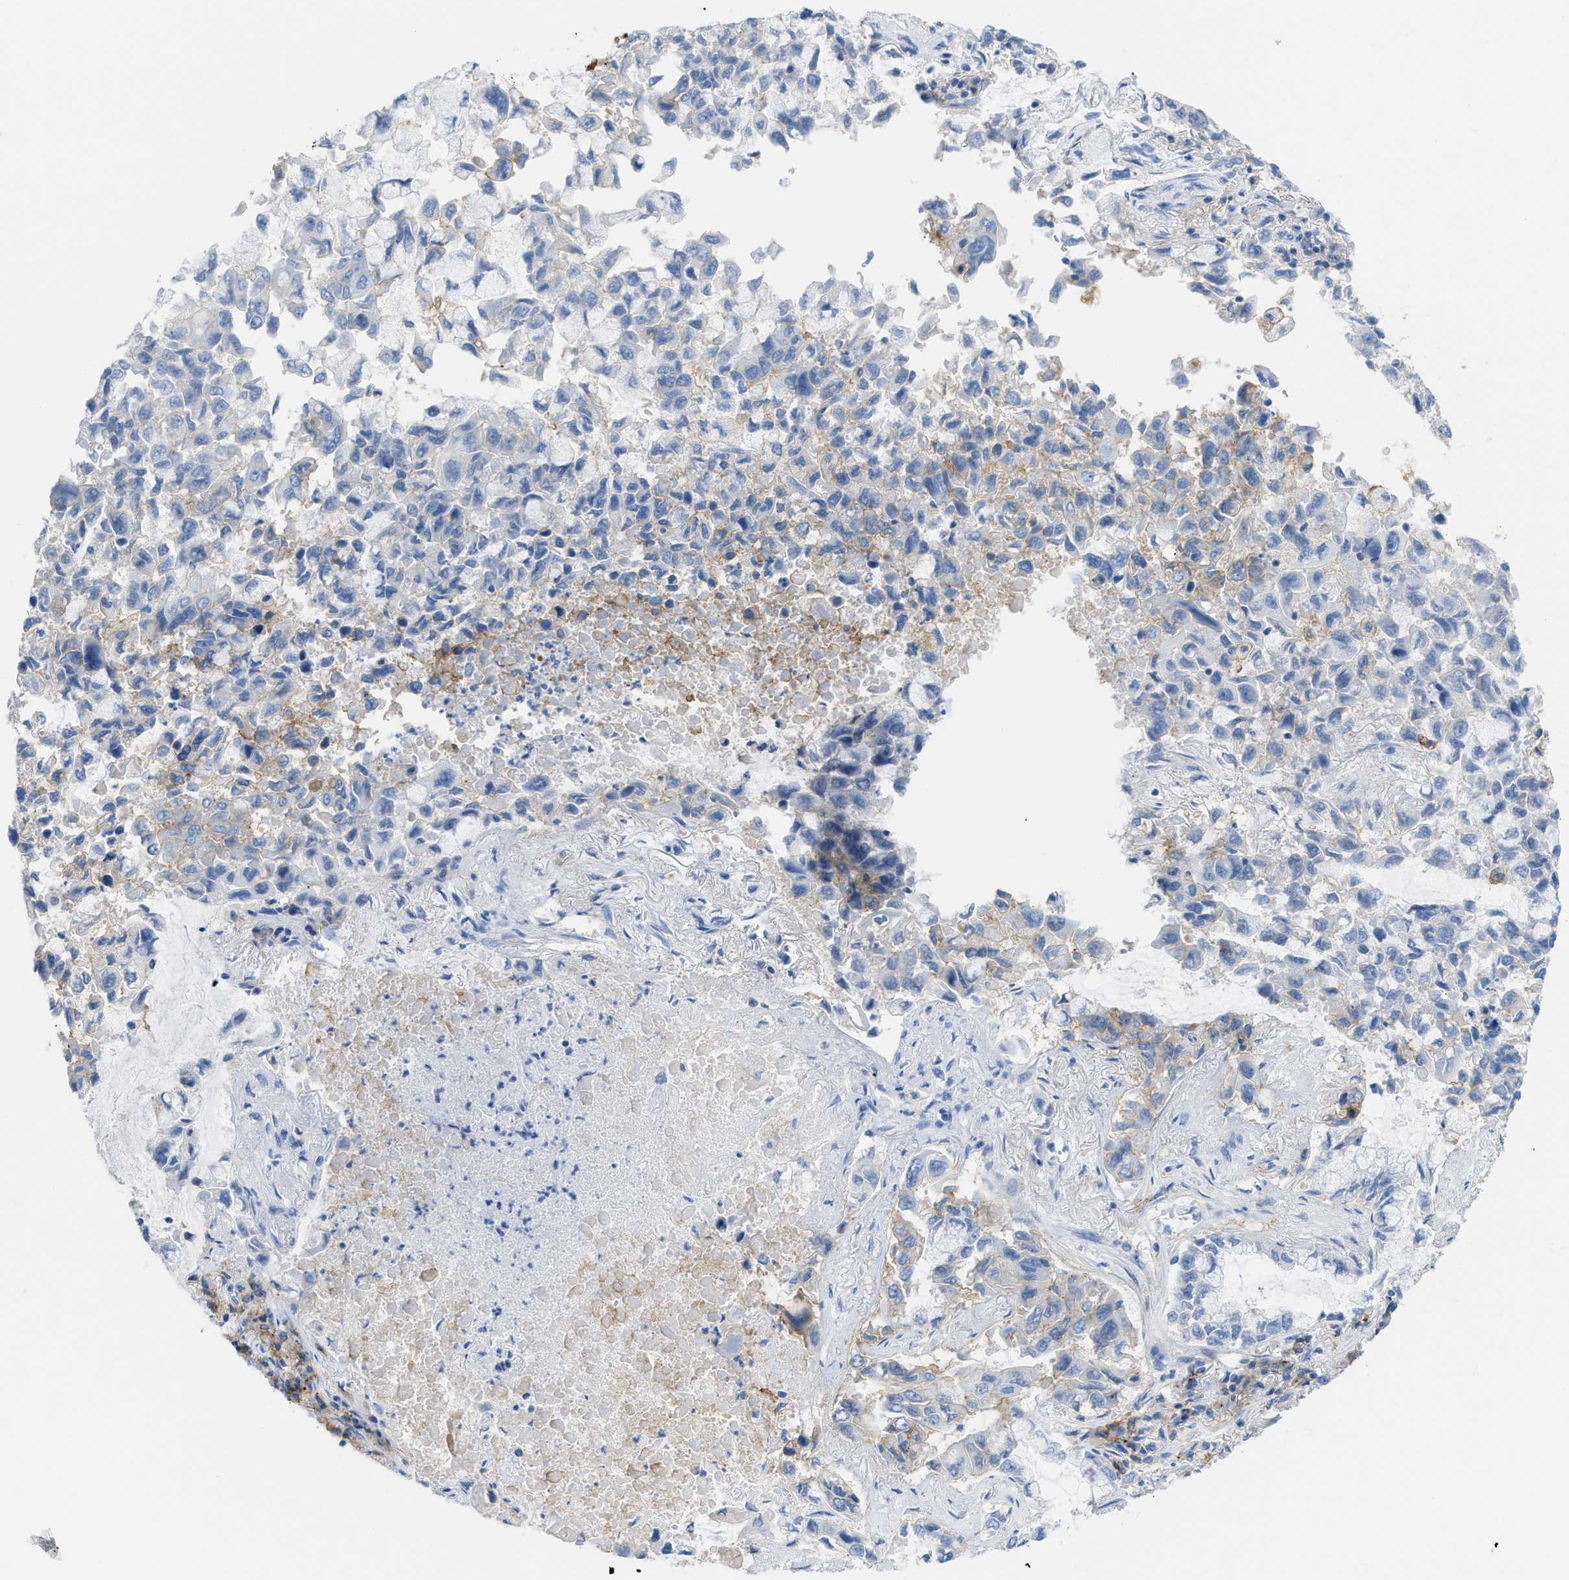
{"staining": {"intensity": "negative", "quantity": "none", "location": "none"}, "tissue": "lung cancer", "cell_type": "Tumor cells", "image_type": "cancer", "snomed": [{"axis": "morphology", "description": "Adenocarcinoma, NOS"}, {"axis": "topography", "description": "Lung"}], "caption": "Lung adenocarcinoma was stained to show a protein in brown. There is no significant expression in tumor cells.", "gene": "SLC3A2", "patient": {"sex": "male", "age": 64}}